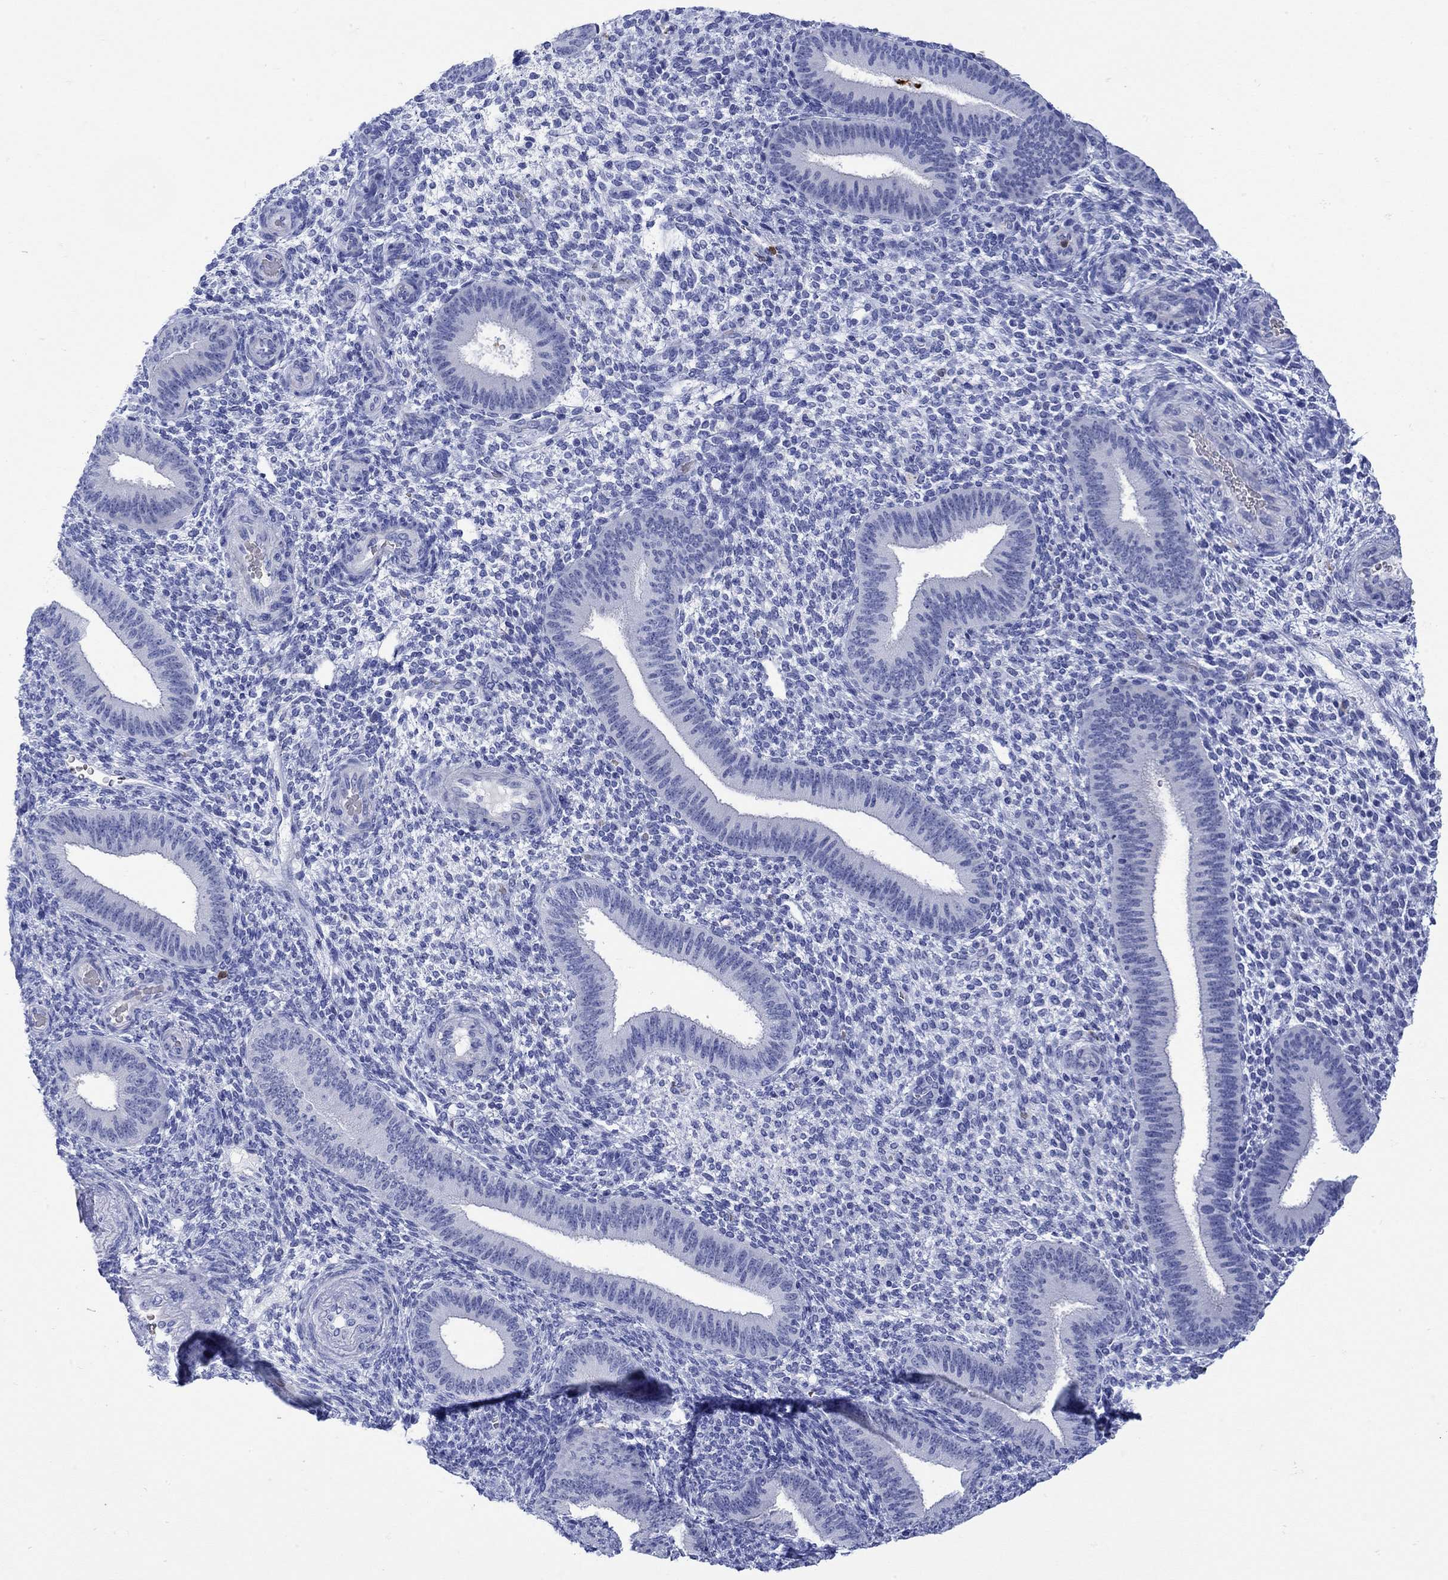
{"staining": {"intensity": "negative", "quantity": "none", "location": "none"}, "tissue": "endometrium", "cell_type": "Cells in endometrial stroma", "image_type": "normal", "snomed": [{"axis": "morphology", "description": "Normal tissue, NOS"}, {"axis": "topography", "description": "Endometrium"}], "caption": "IHC image of unremarkable human endometrium stained for a protein (brown), which reveals no expression in cells in endometrial stroma.", "gene": "LINGO3", "patient": {"sex": "female", "age": 39}}